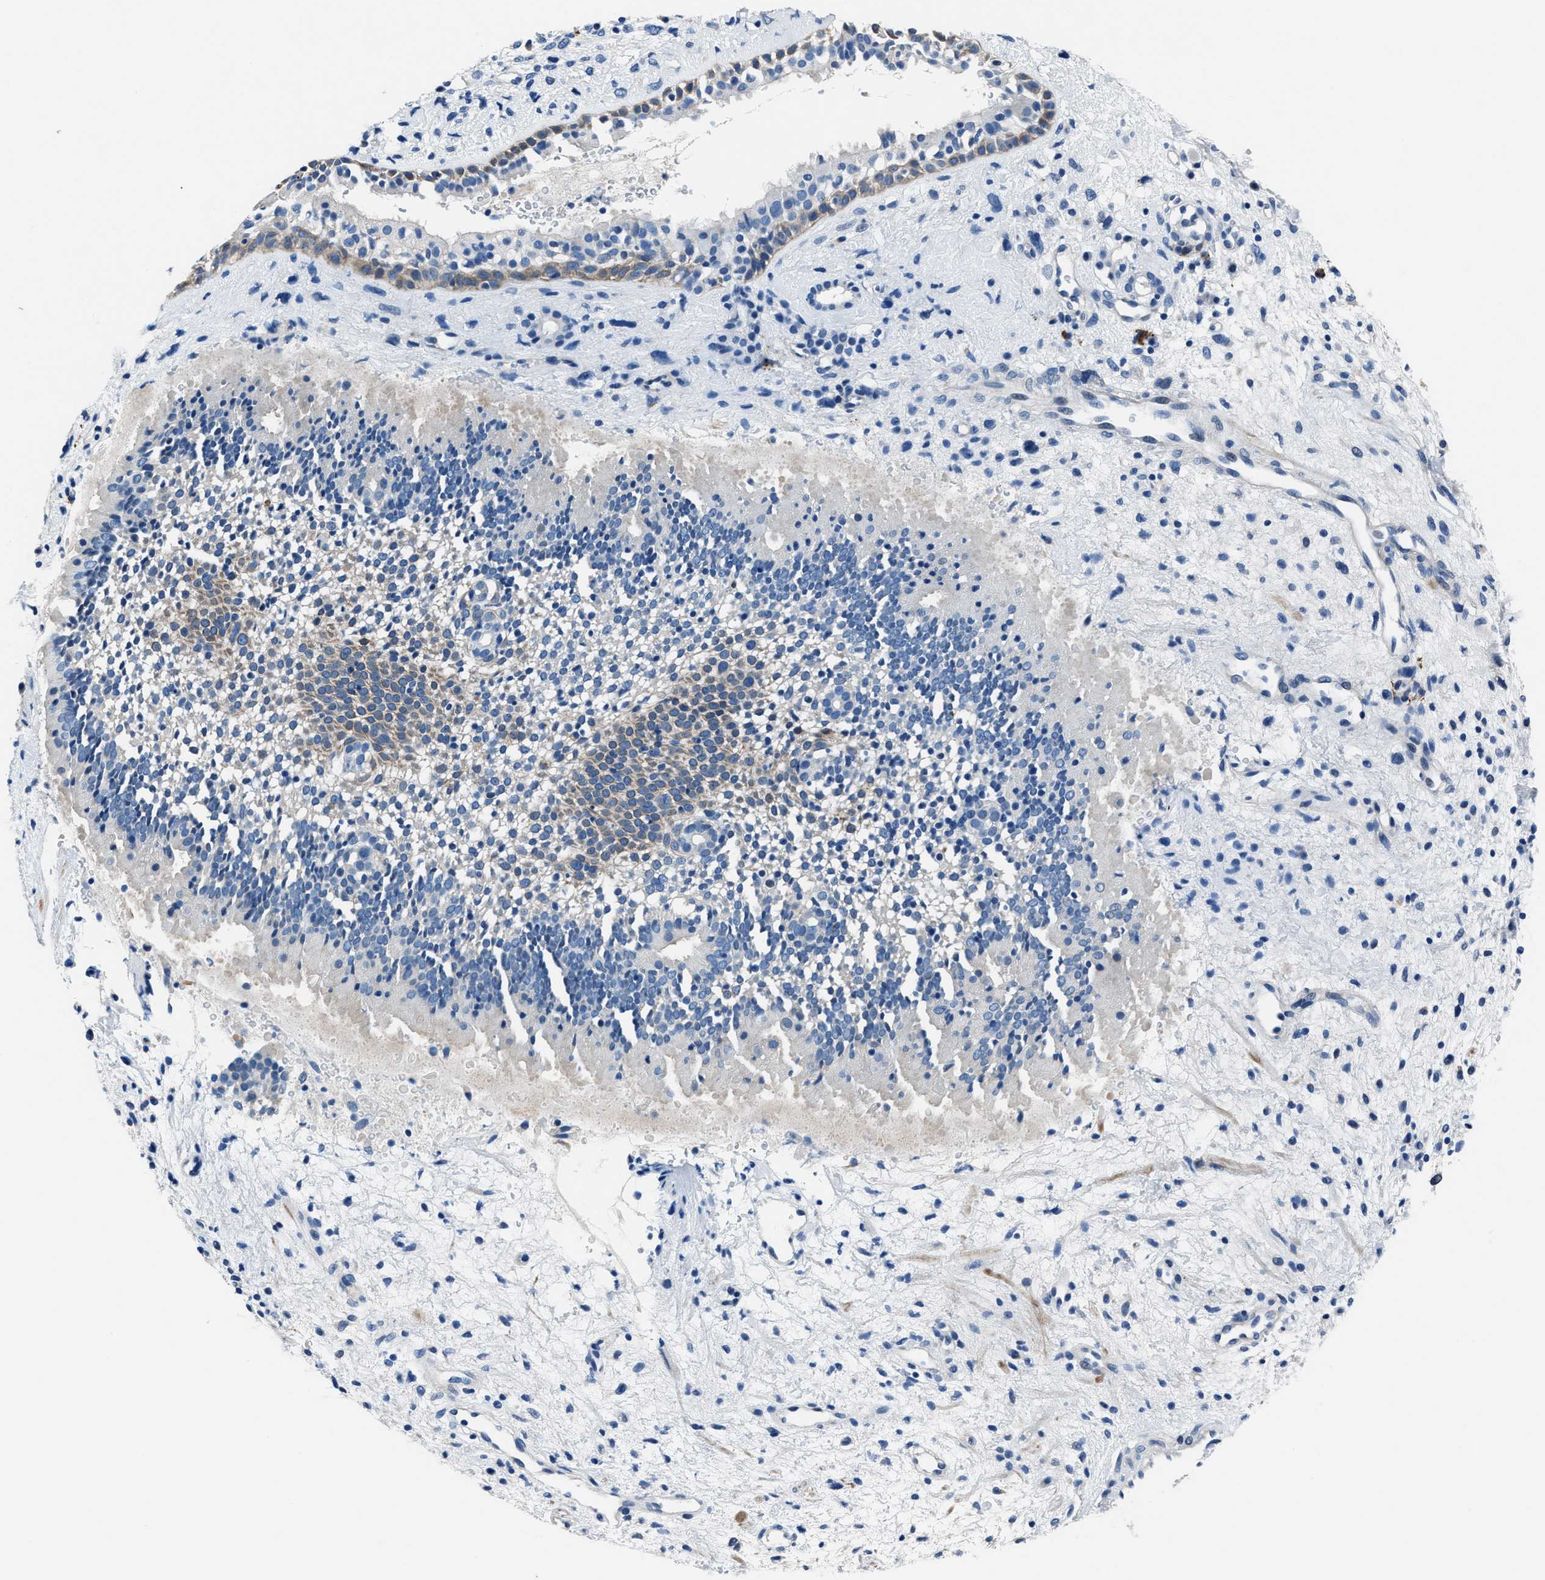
{"staining": {"intensity": "negative", "quantity": "none", "location": "none"}, "tissue": "nasopharynx", "cell_type": "Respiratory epithelial cells", "image_type": "normal", "snomed": [{"axis": "morphology", "description": "Normal tissue, NOS"}, {"axis": "topography", "description": "Nasopharynx"}], "caption": "The image exhibits no significant positivity in respiratory epithelial cells of nasopharynx.", "gene": "NACAD", "patient": {"sex": "male", "age": 22}}